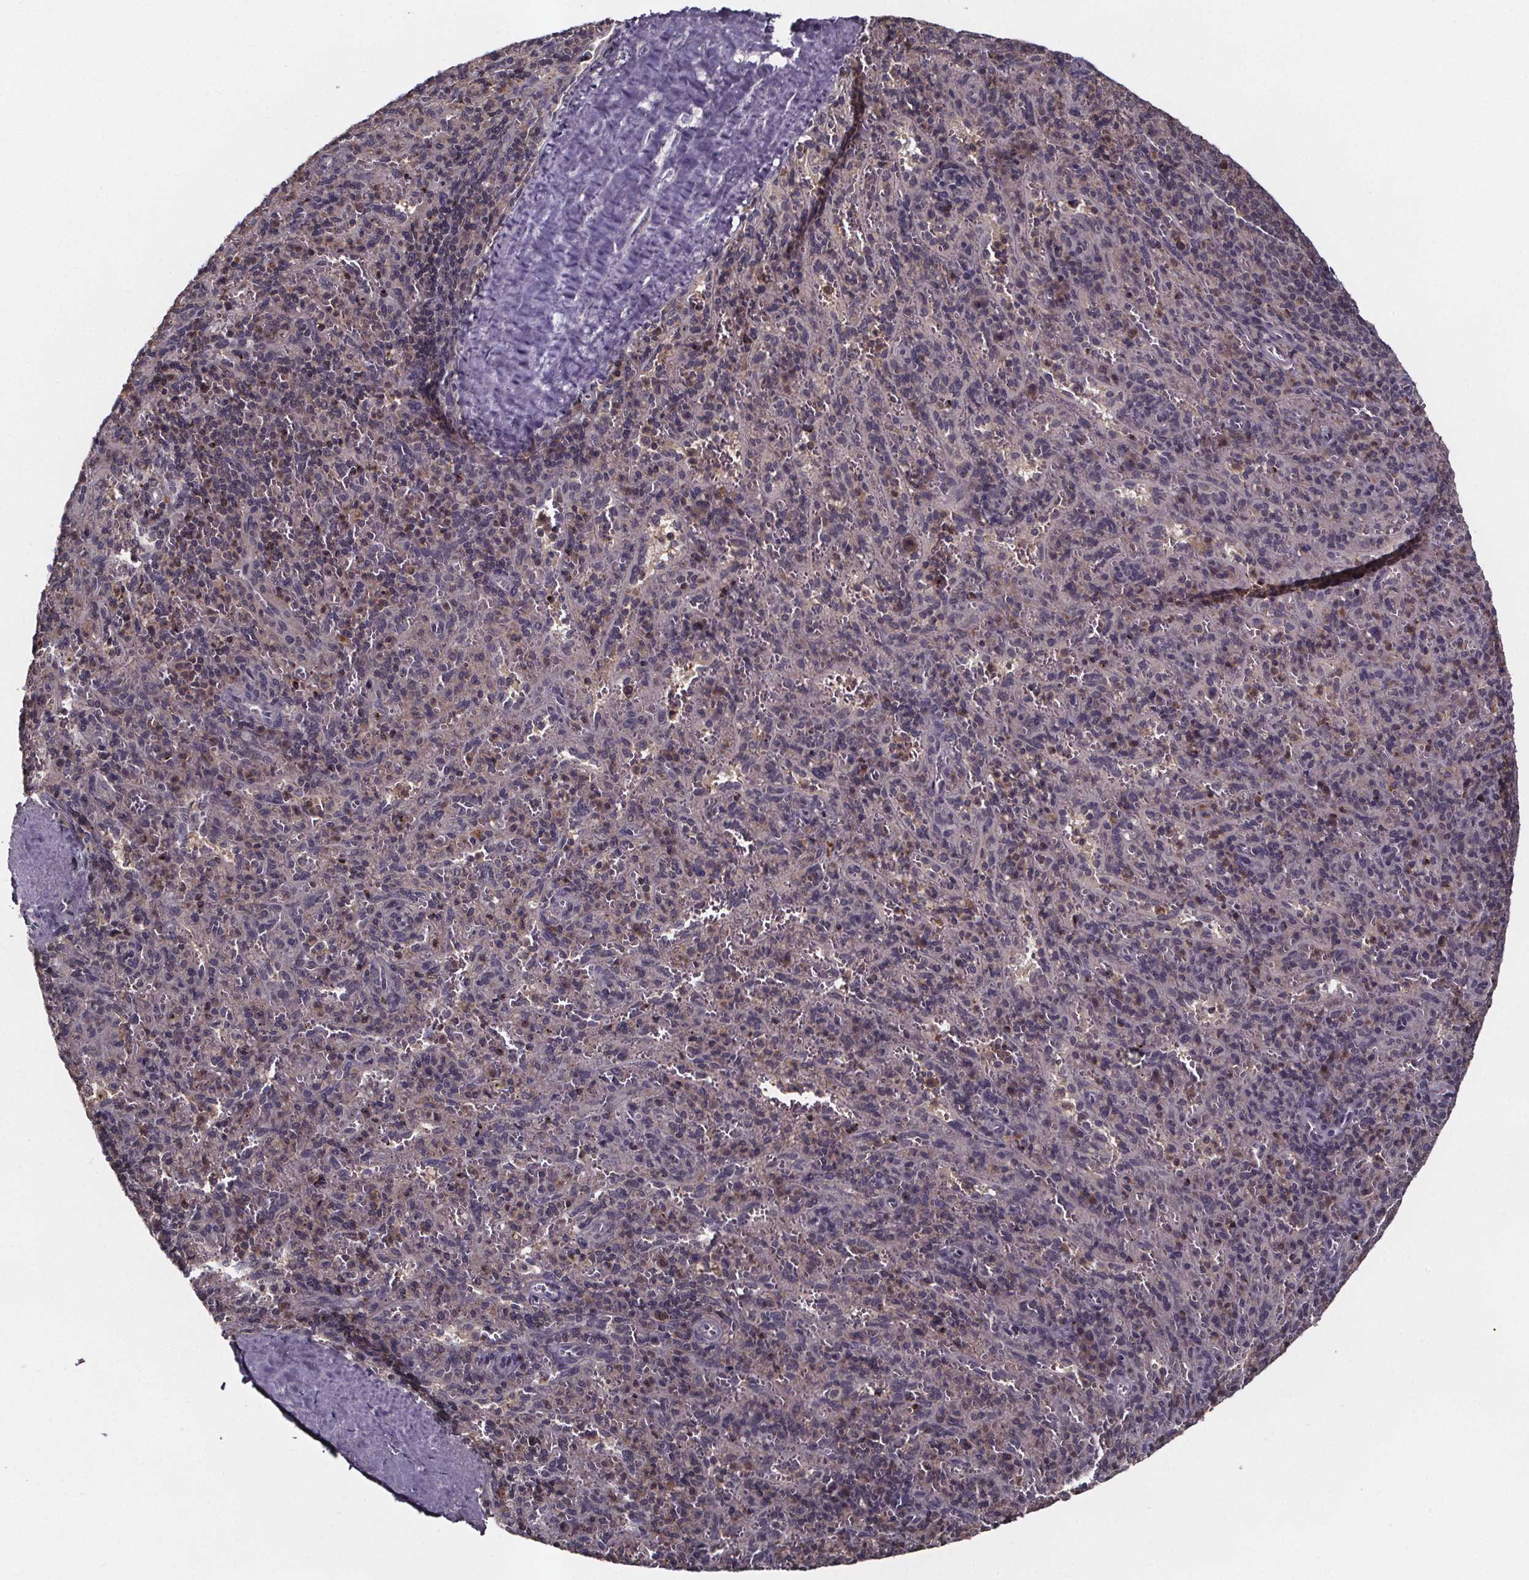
{"staining": {"intensity": "negative", "quantity": "none", "location": "none"}, "tissue": "spleen", "cell_type": "Cells in red pulp", "image_type": "normal", "snomed": [{"axis": "morphology", "description": "Normal tissue, NOS"}, {"axis": "topography", "description": "Spleen"}], "caption": "DAB (3,3'-diaminobenzidine) immunohistochemical staining of normal human spleen shows no significant positivity in cells in red pulp. (DAB immunohistochemistry visualized using brightfield microscopy, high magnification).", "gene": "SMIM1", "patient": {"sex": "male", "age": 57}}